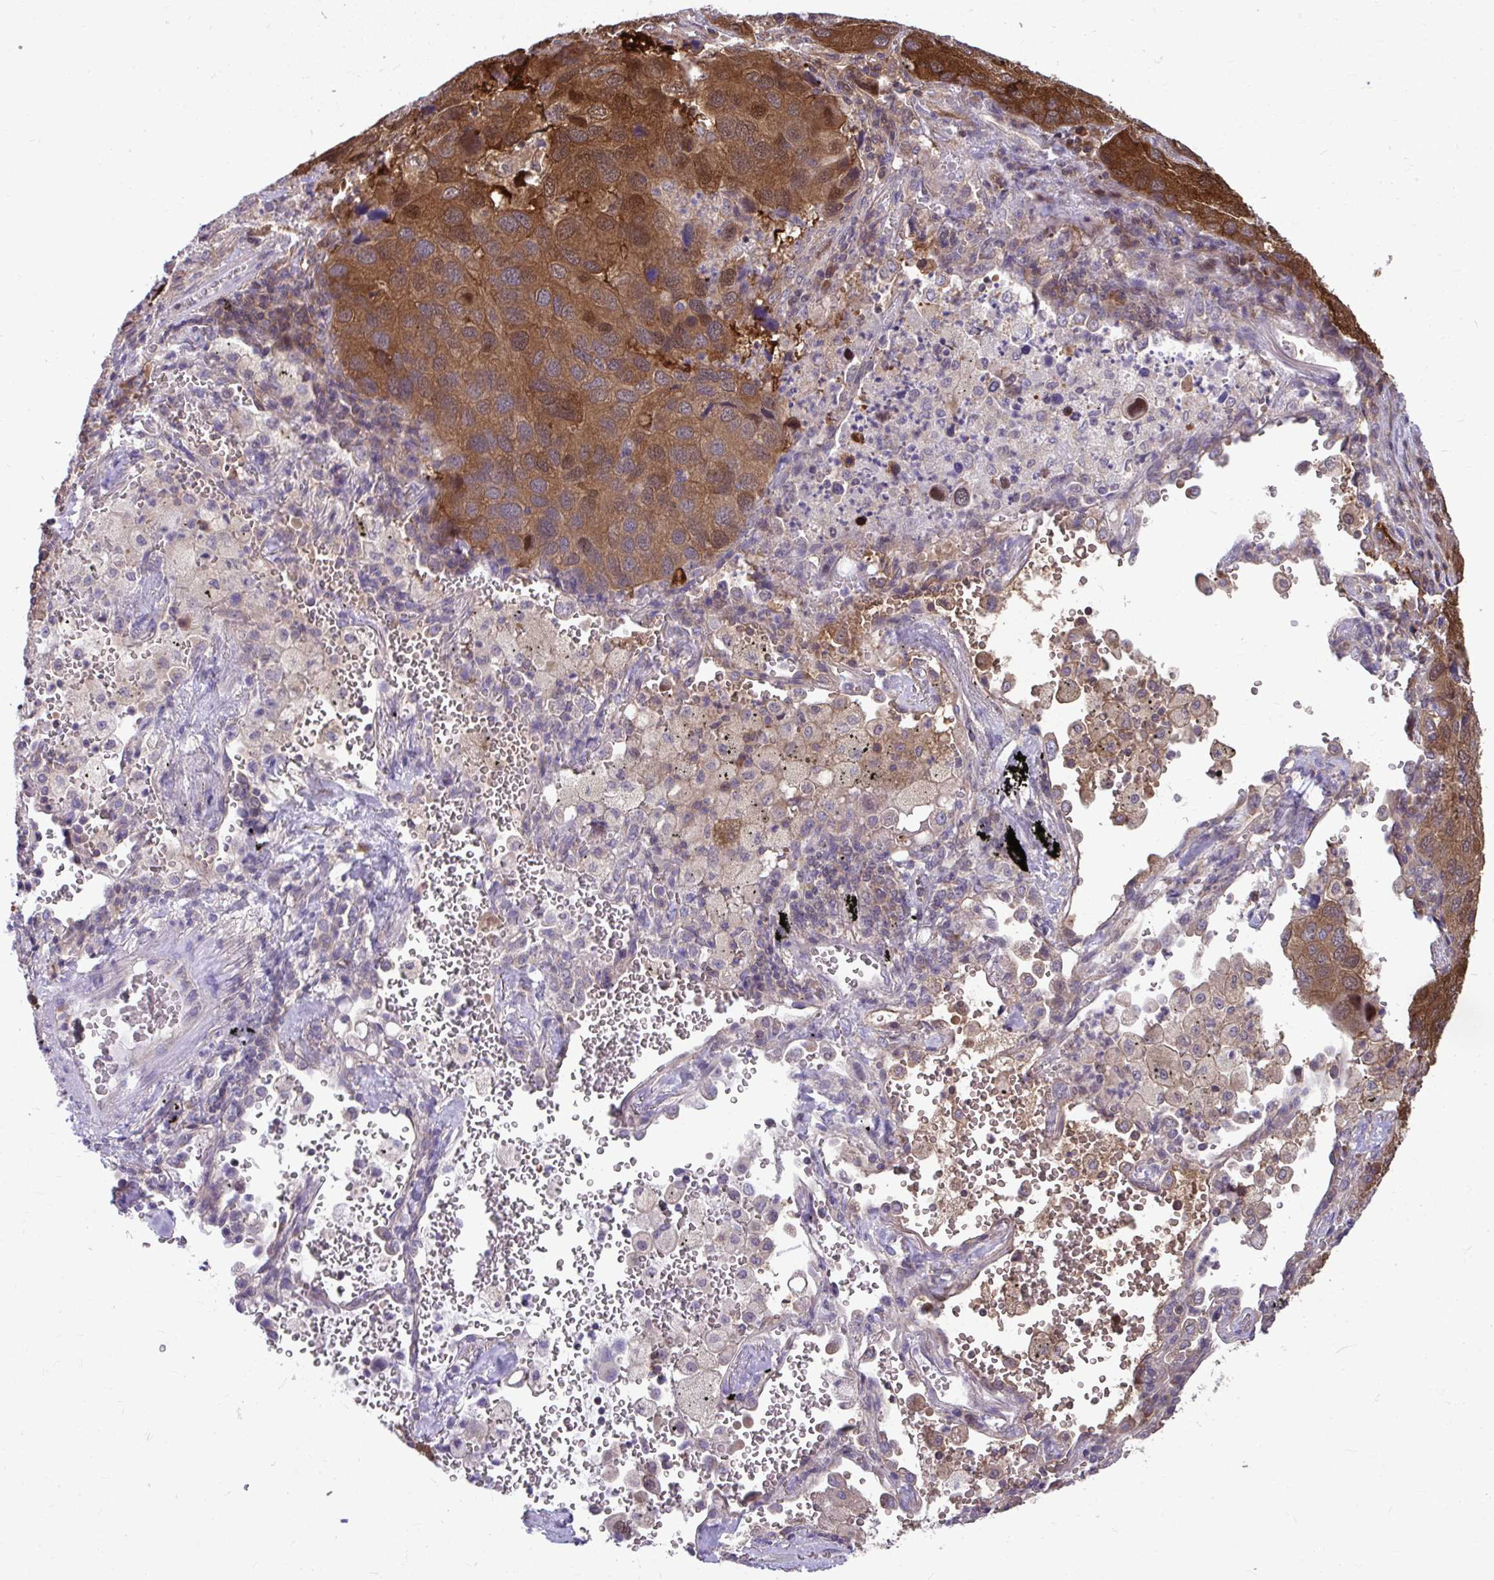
{"staining": {"intensity": "strong", "quantity": ">75%", "location": "cytoplasmic/membranous"}, "tissue": "lung cancer", "cell_type": "Tumor cells", "image_type": "cancer", "snomed": [{"axis": "morphology", "description": "Aneuploidy"}, {"axis": "morphology", "description": "Adenocarcinoma, NOS"}, {"axis": "topography", "description": "Lymph node"}, {"axis": "topography", "description": "Lung"}], "caption": "Adenocarcinoma (lung) was stained to show a protein in brown. There is high levels of strong cytoplasmic/membranous expression in approximately >75% of tumor cells.", "gene": "PCDHB7", "patient": {"sex": "female", "age": 74}}